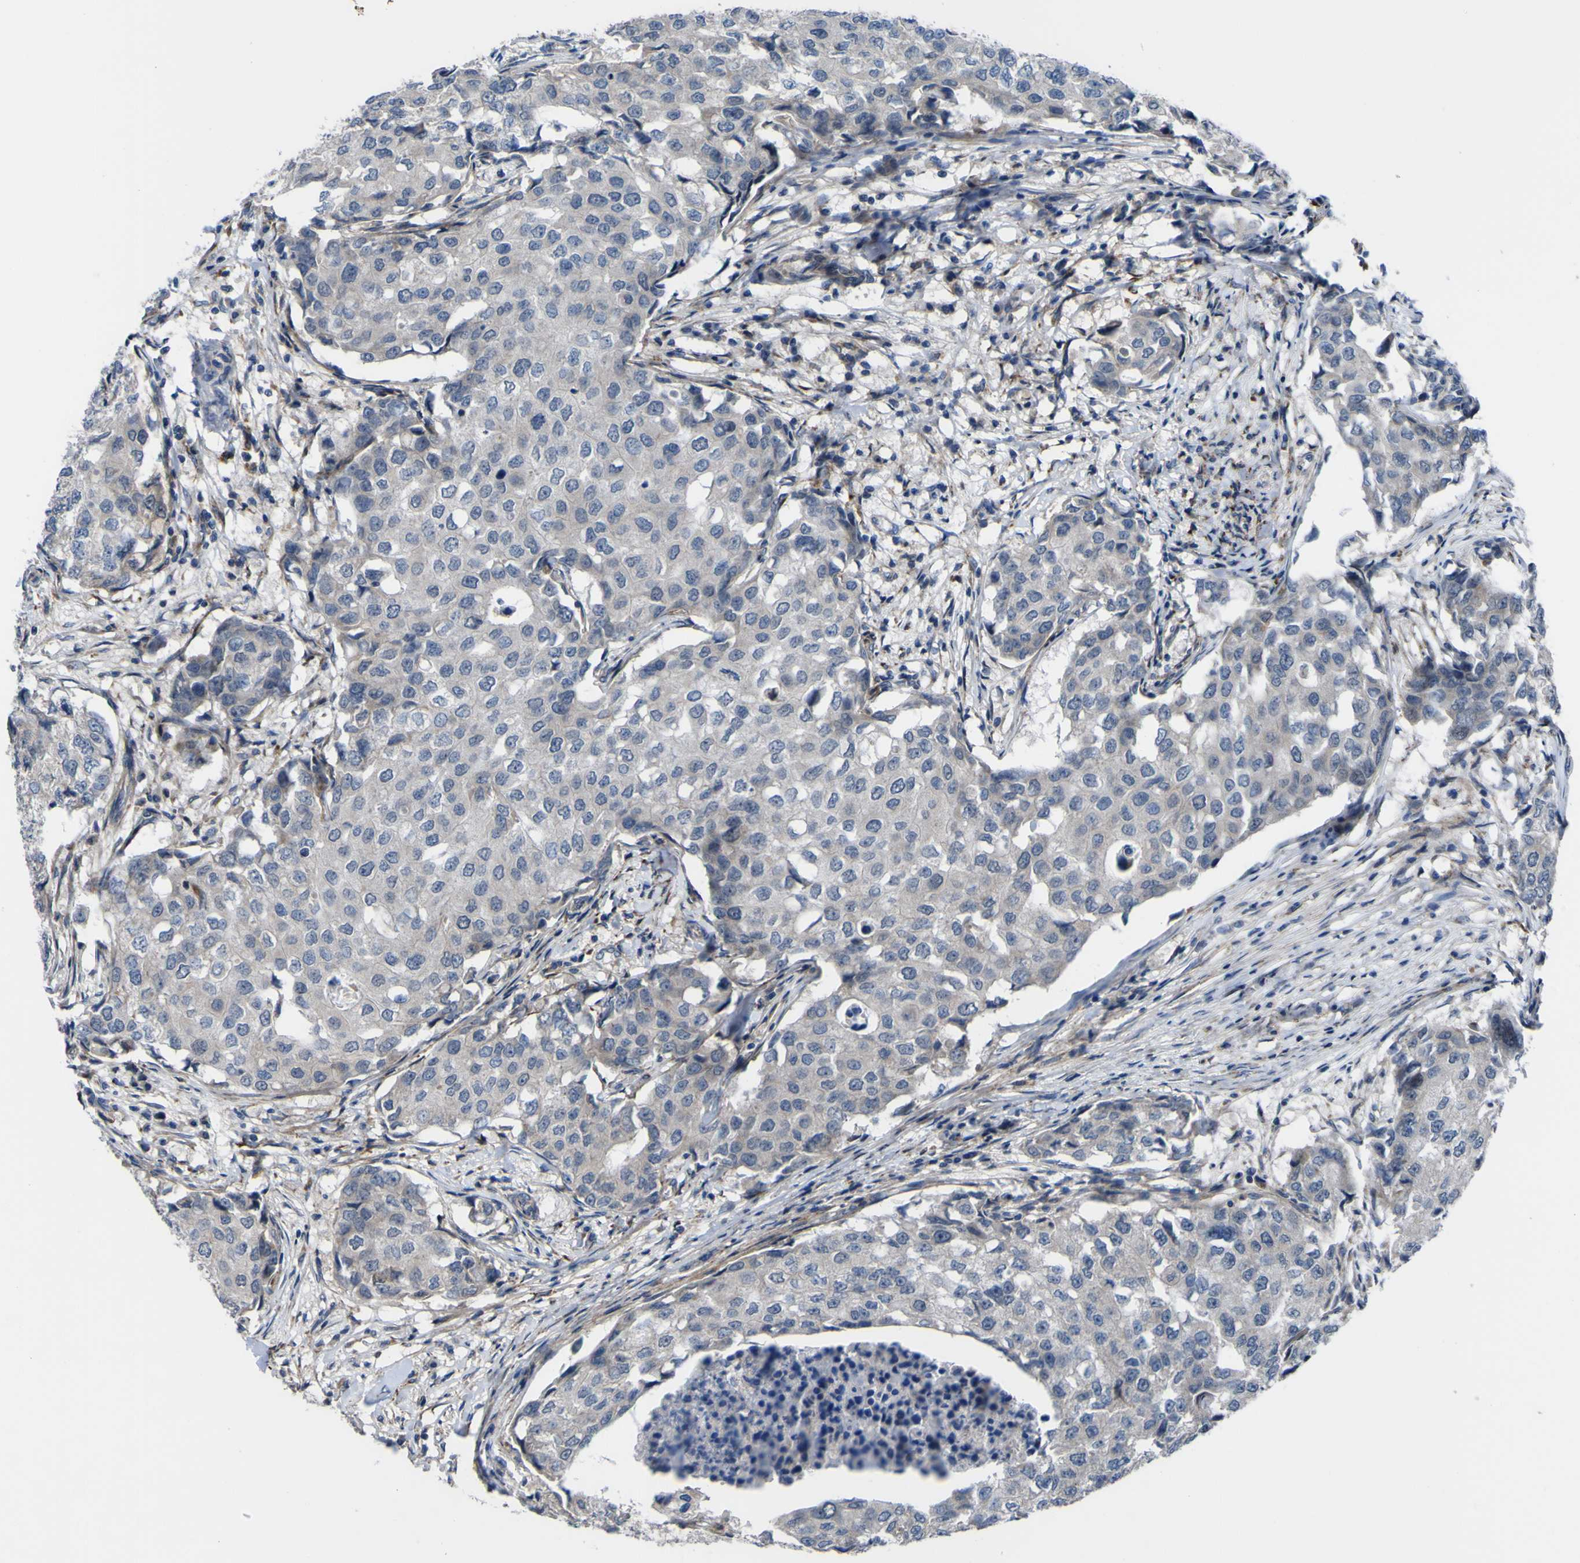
{"staining": {"intensity": "negative", "quantity": "none", "location": "none"}, "tissue": "breast cancer", "cell_type": "Tumor cells", "image_type": "cancer", "snomed": [{"axis": "morphology", "description": "Duct carcinoma"}, {"axis": "topography", "description": "Breast"}], "caption": "Breast intraductal carcinoma was stained to show a protein in brown. There is no significant positivity in tumor cells.", "gene": "GPLD1", "patient": {"sex": "female", "age": 27}}